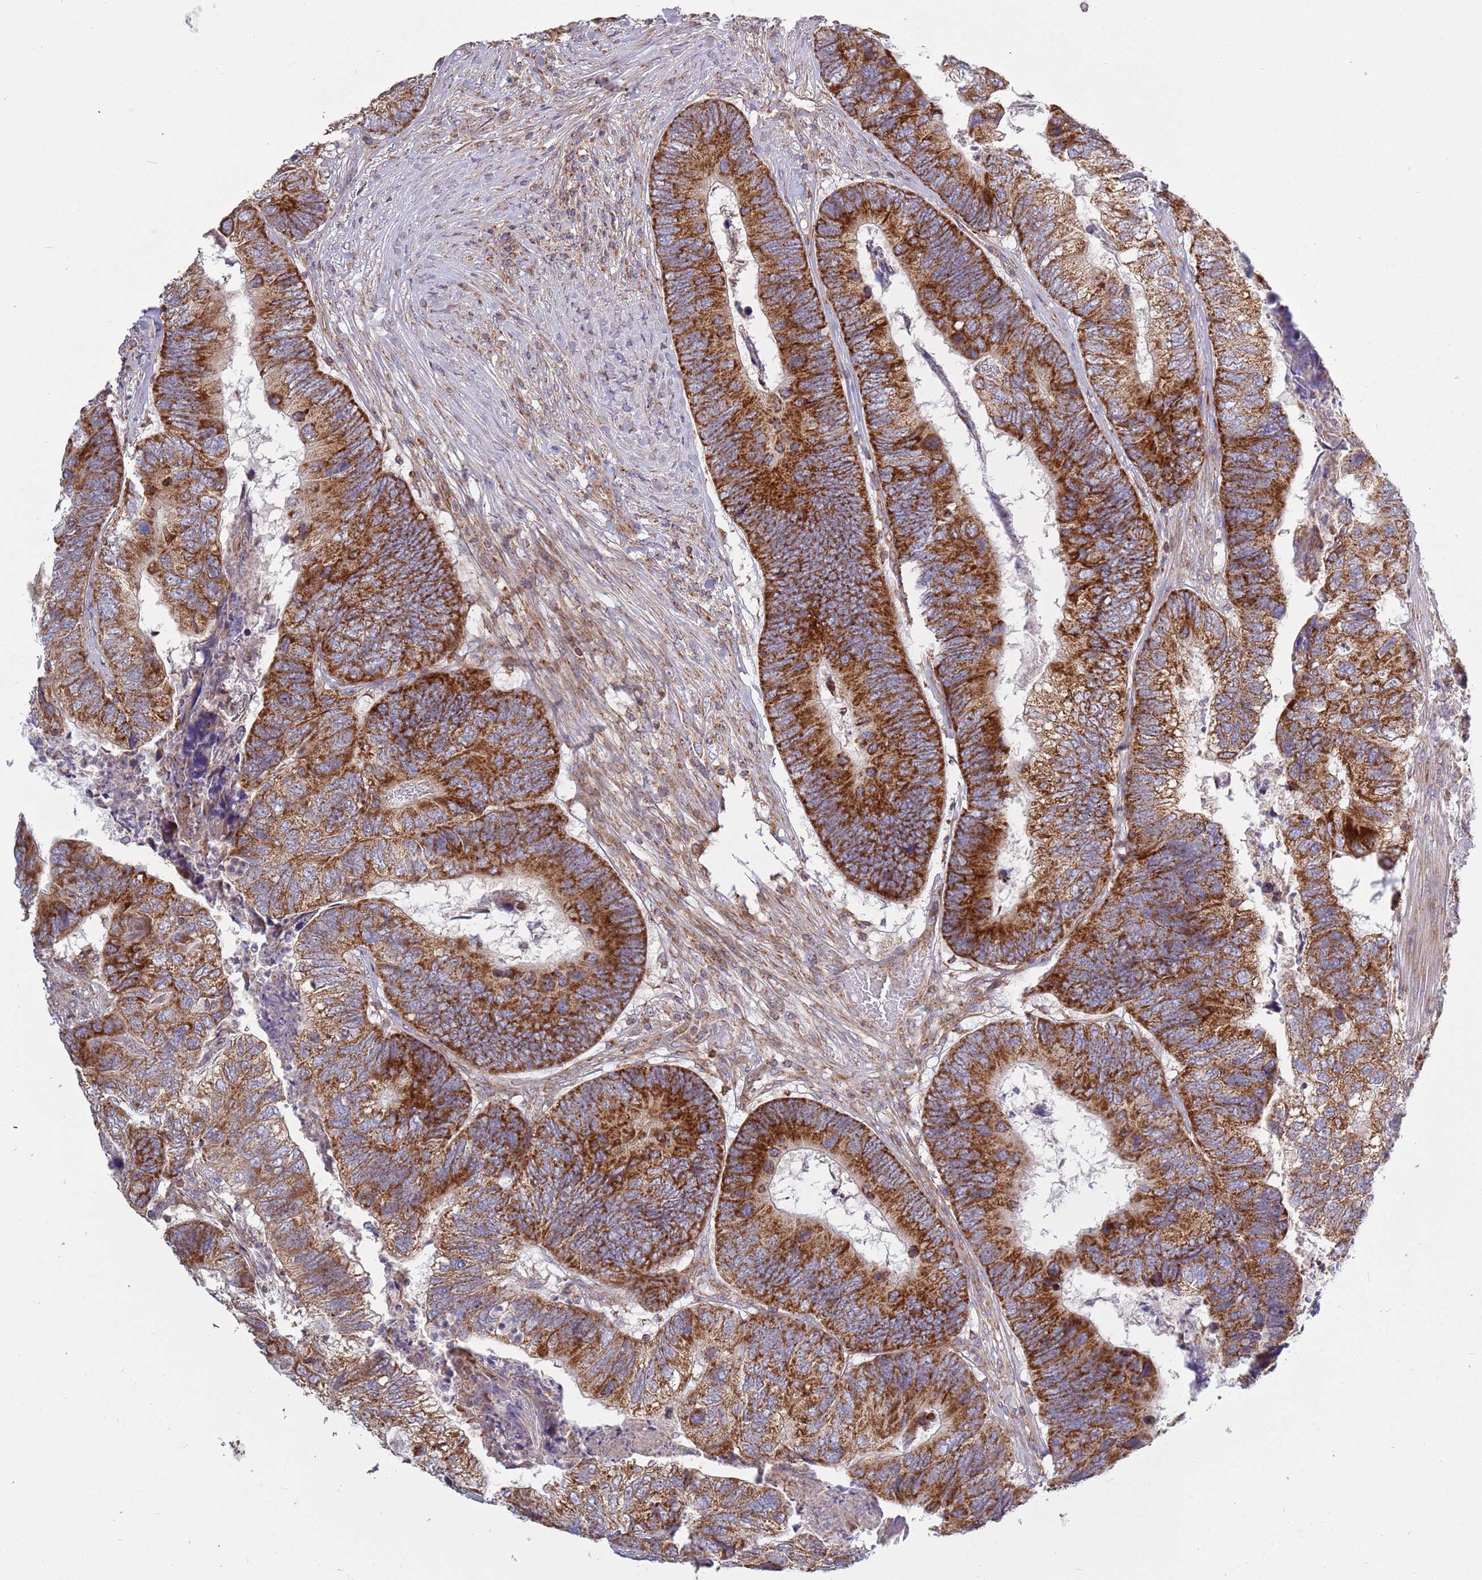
{"staining": {"intensity": "strong", "quantity": ">75%", "location": "cytoplasmic/membranous"}, "tissue": "colorectal cancer", "cell_type": "Tumor cells", "image_type": "cancer", "snomed": [{"axis": "morphology", "description": "Adenocarcinoma, NOS"}, {"axis": "topography", "description": "Colon"}], "caption": "Brown immunohistochemical staining in colorectal cancer exhibits strong cytoplasmic/membranous expression in about >75% of tumor cells.", "gene": "IRS4", "patient": {"sex": "female", "age": 67}}